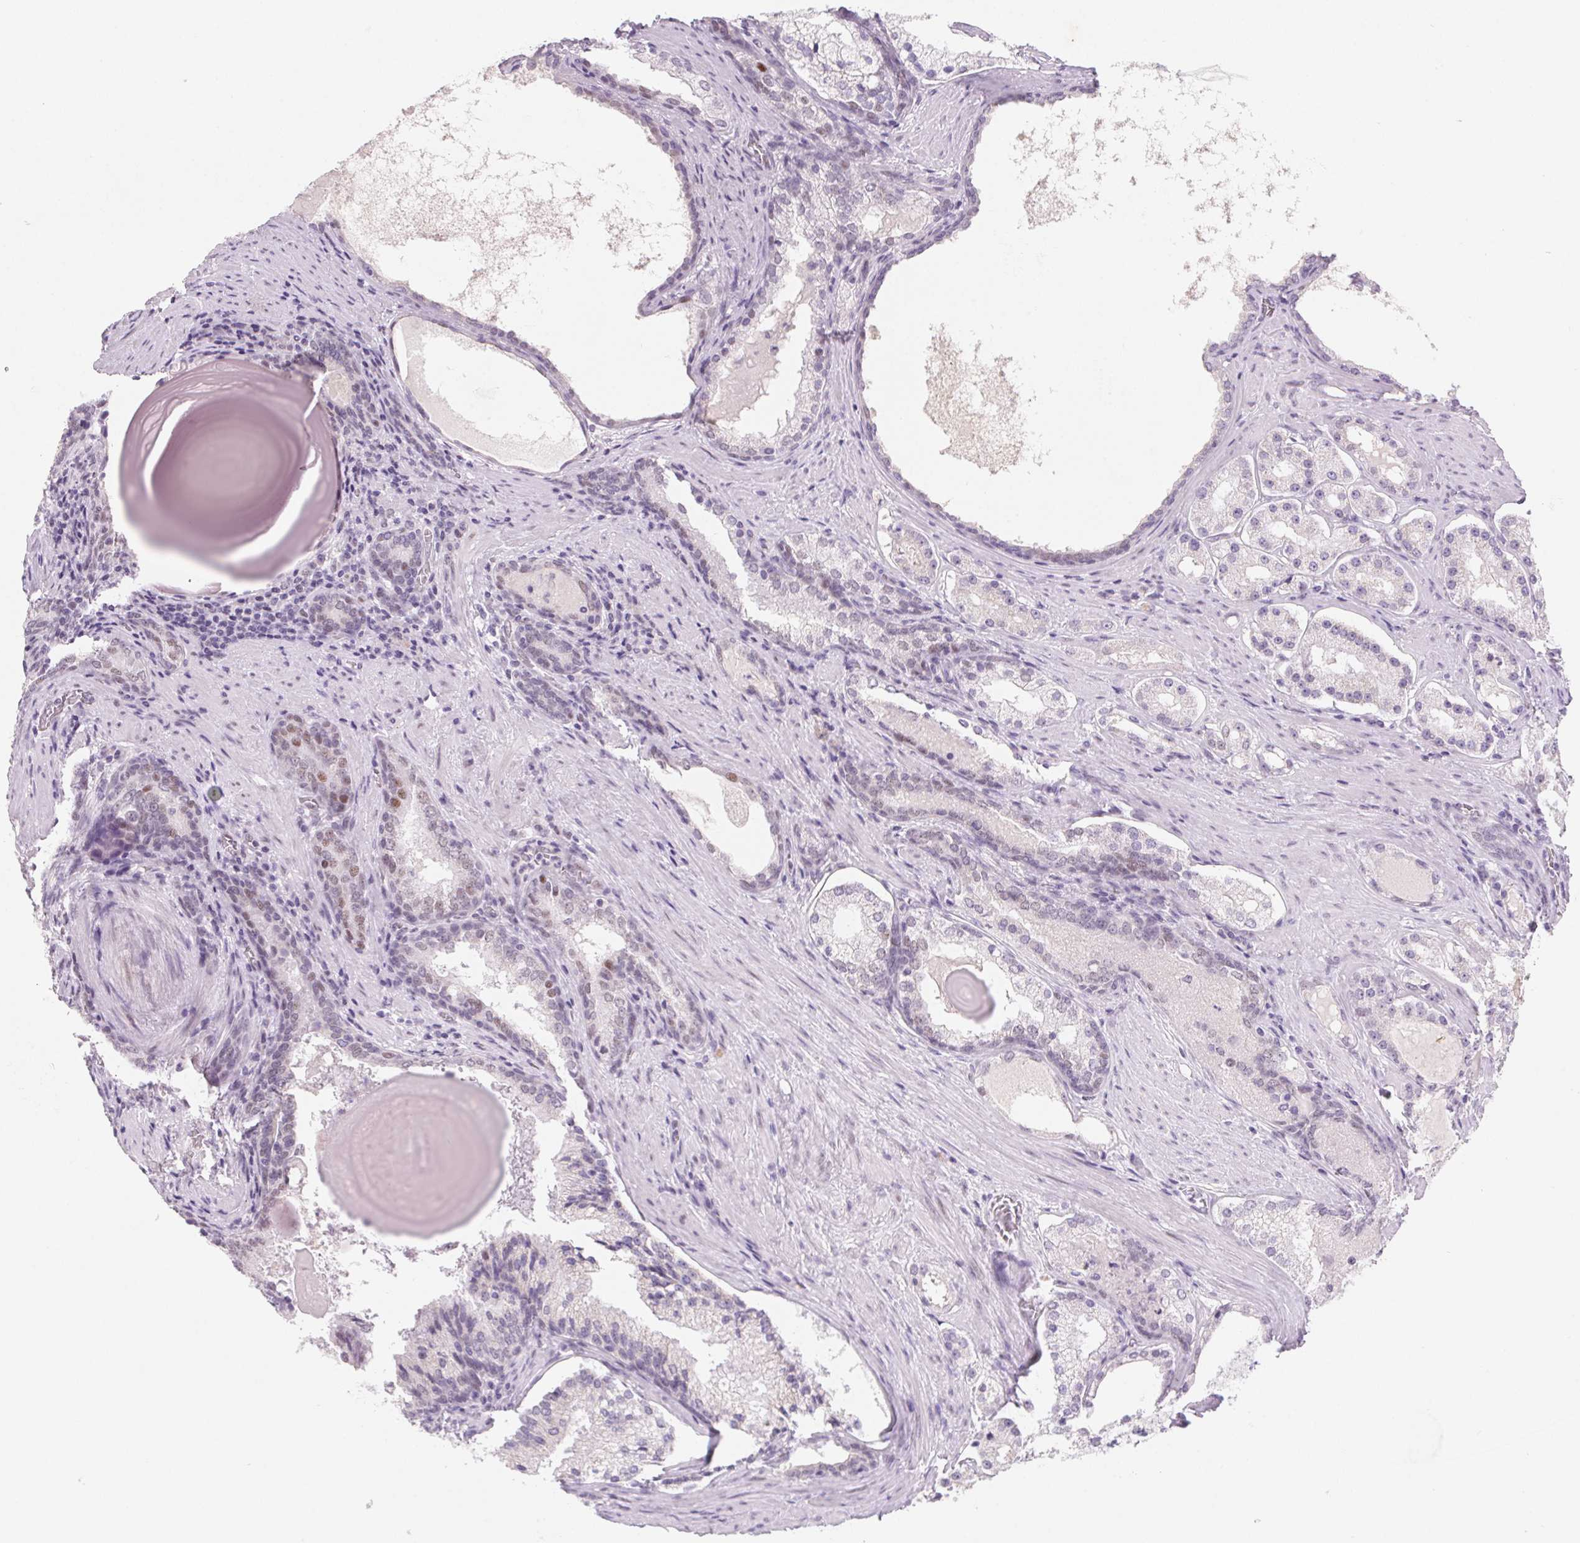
{"staining": {"intensity": "negative", "quantity": "none", "location": "none"}, "tissue": "prostate cancer", "cell_type": "Tumor cells", "image_type": "cancer", "snomed": [{"axis": "morphology", "description": "Adenocarcinoma, Low grade"}, {"axis": "topography", "description": "Prostate"}], "caption": "IHC of prostate cancer exhibits no staining in tumor cells.", "gene": "DPPA5", "patient": {"sex": "male", "age": 57}}